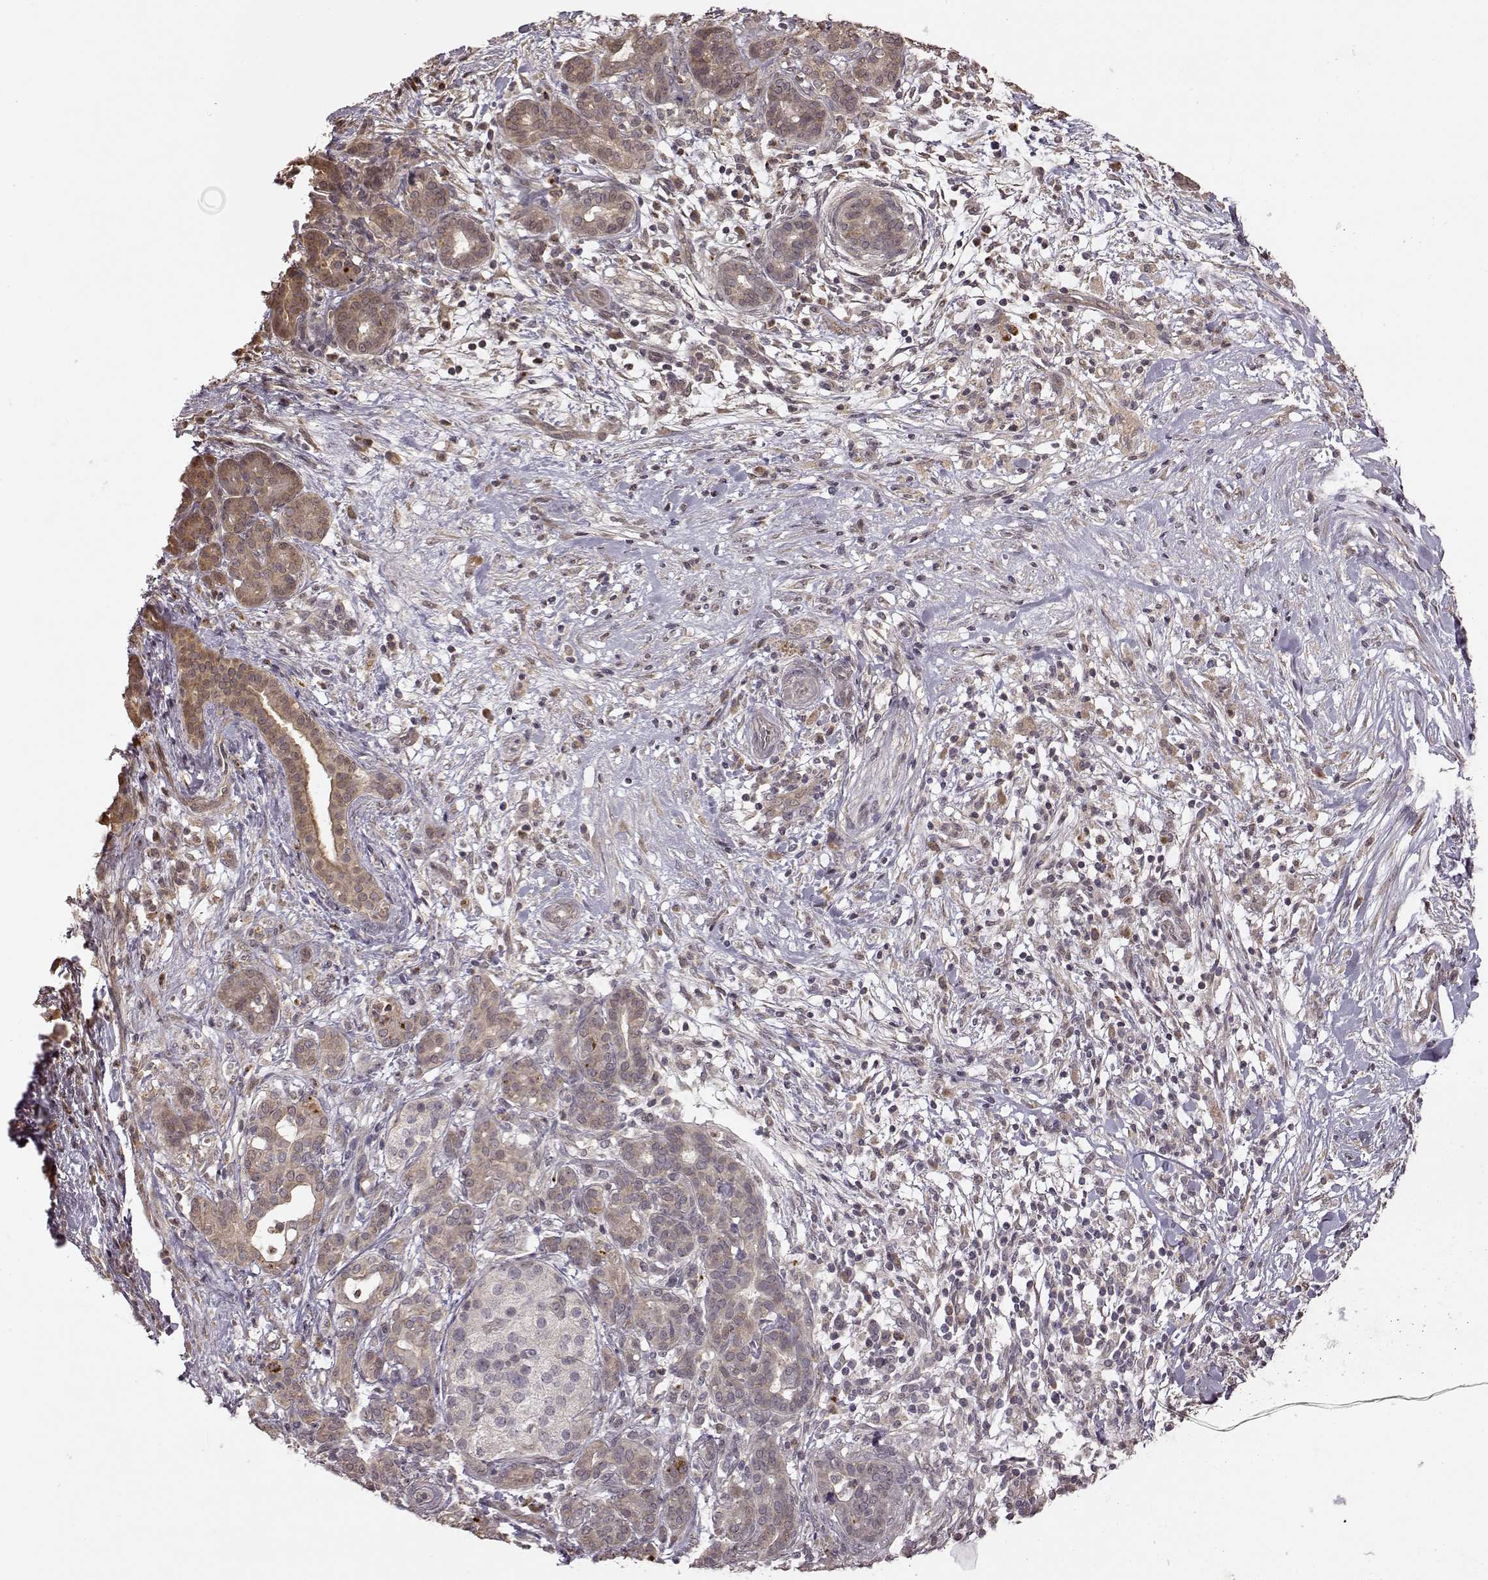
{"staining": {"intensity": "weak", "quantity": ">75%", "location": "cytoplasmic/membranous"}, "tissue": "pancreatic cancer", "cell_type": "Tumor cells", "image_type": "cancer", "snomed": [{"axis": "morphology", "description": "Adenocarcinoma, NOS"}, {"axis": "topography", "description": "Pancreas"}], "caption": "DAB immunohistochemical staining of adenocarcinoma (pancreatic) reveals weak cytoplasmic/membranous protein staining in about >75% of tumor cells.", "gene": "CRB1", "patient": {"sex": "male", "age": 44}}